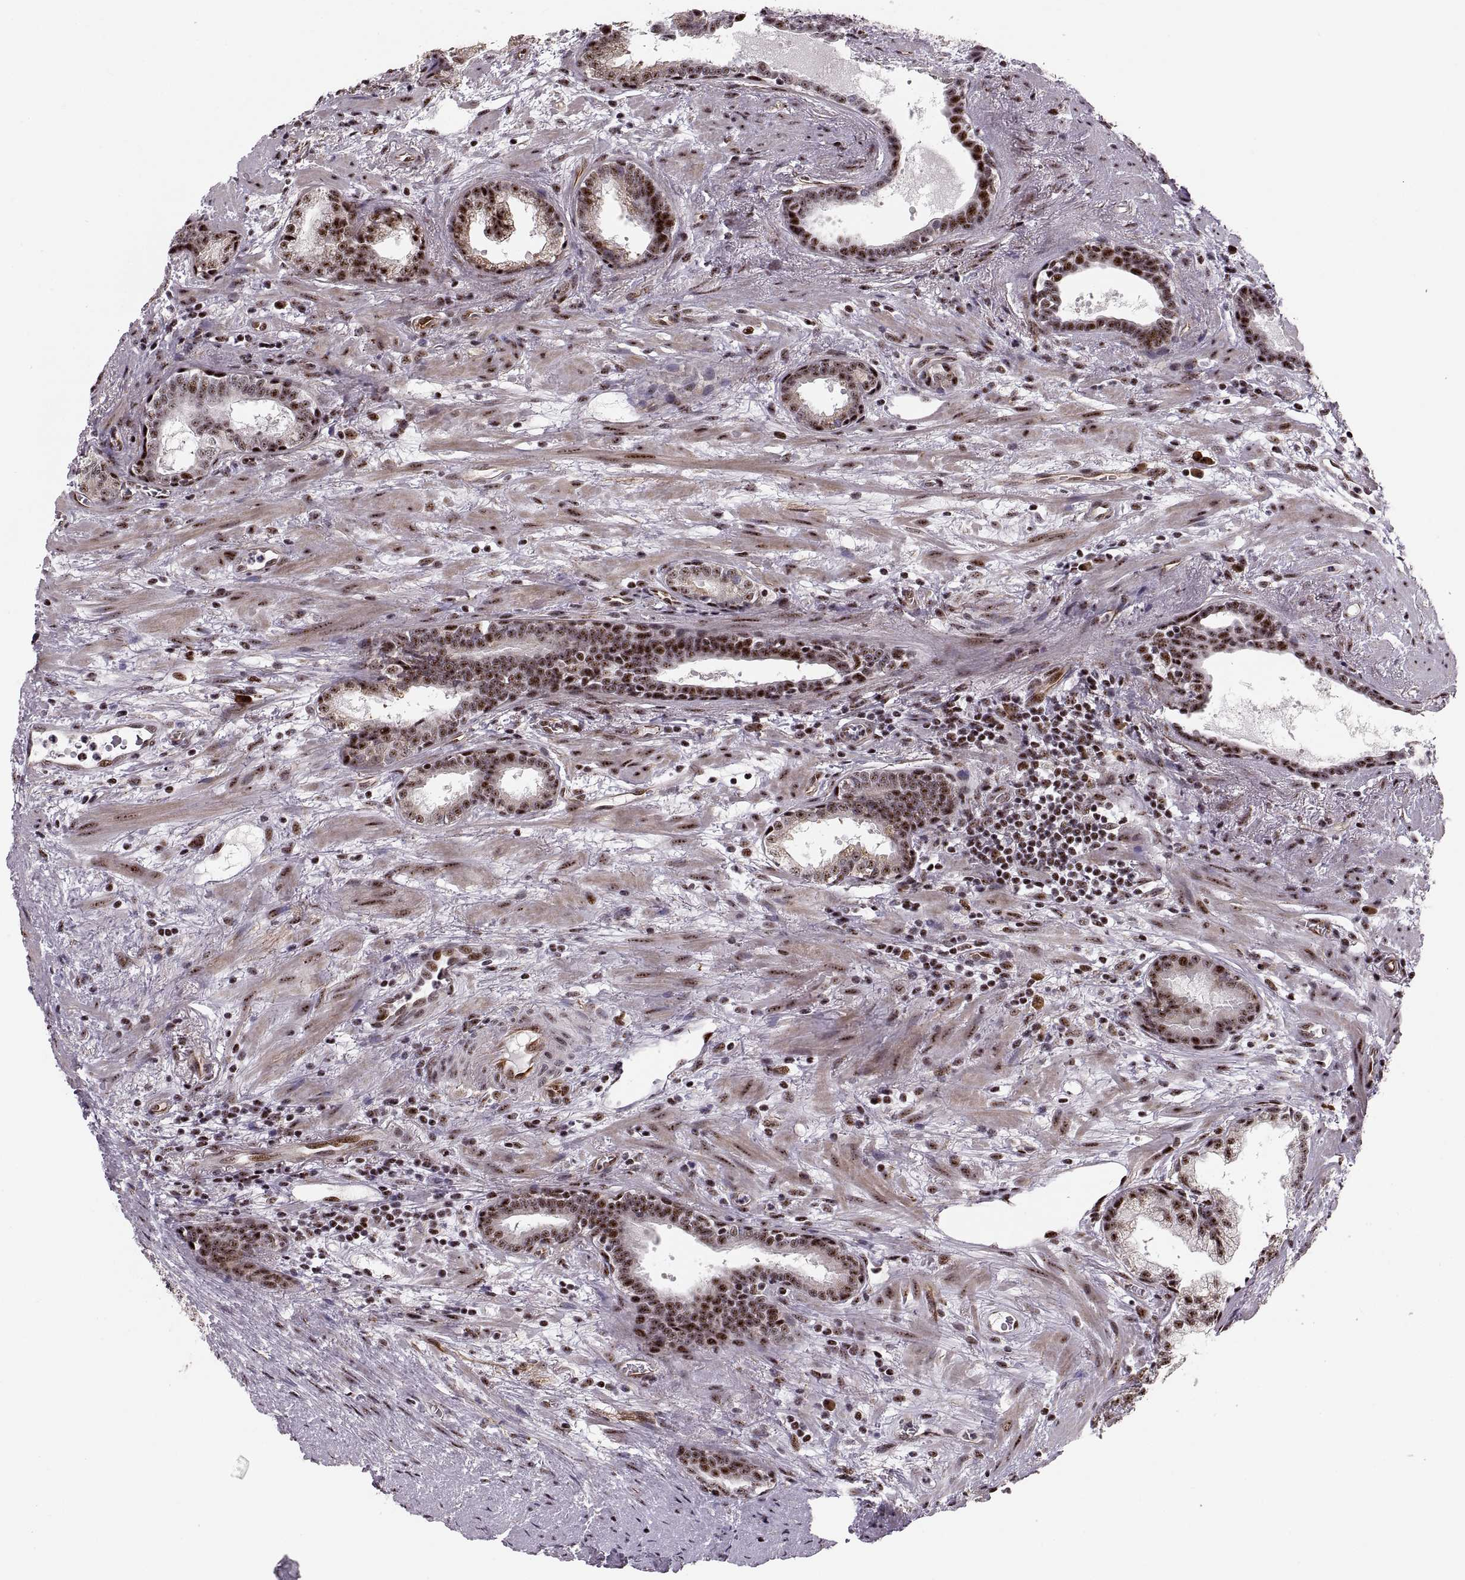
{"staining": {"intensity": "moderate", "quantity": ">75%", "location": "nuclear"}, "tissue": "prostate cancer", "cell_type": "Tumor cells", "image_type": "cancer", "snomed": [{"axis": "morphology", "description": "Adenocarcinoma, NOS"}, {"axis": "topography", "description": "Prostate"}], "caption": "The photomicrograph reveals staining of adenocarcinoma (prostate), revealing moderate nuclear protein expression (brown color) within tumor cells.", "gene": "ZCCHC17", "patient": {"sex": "male", "age": 66}}